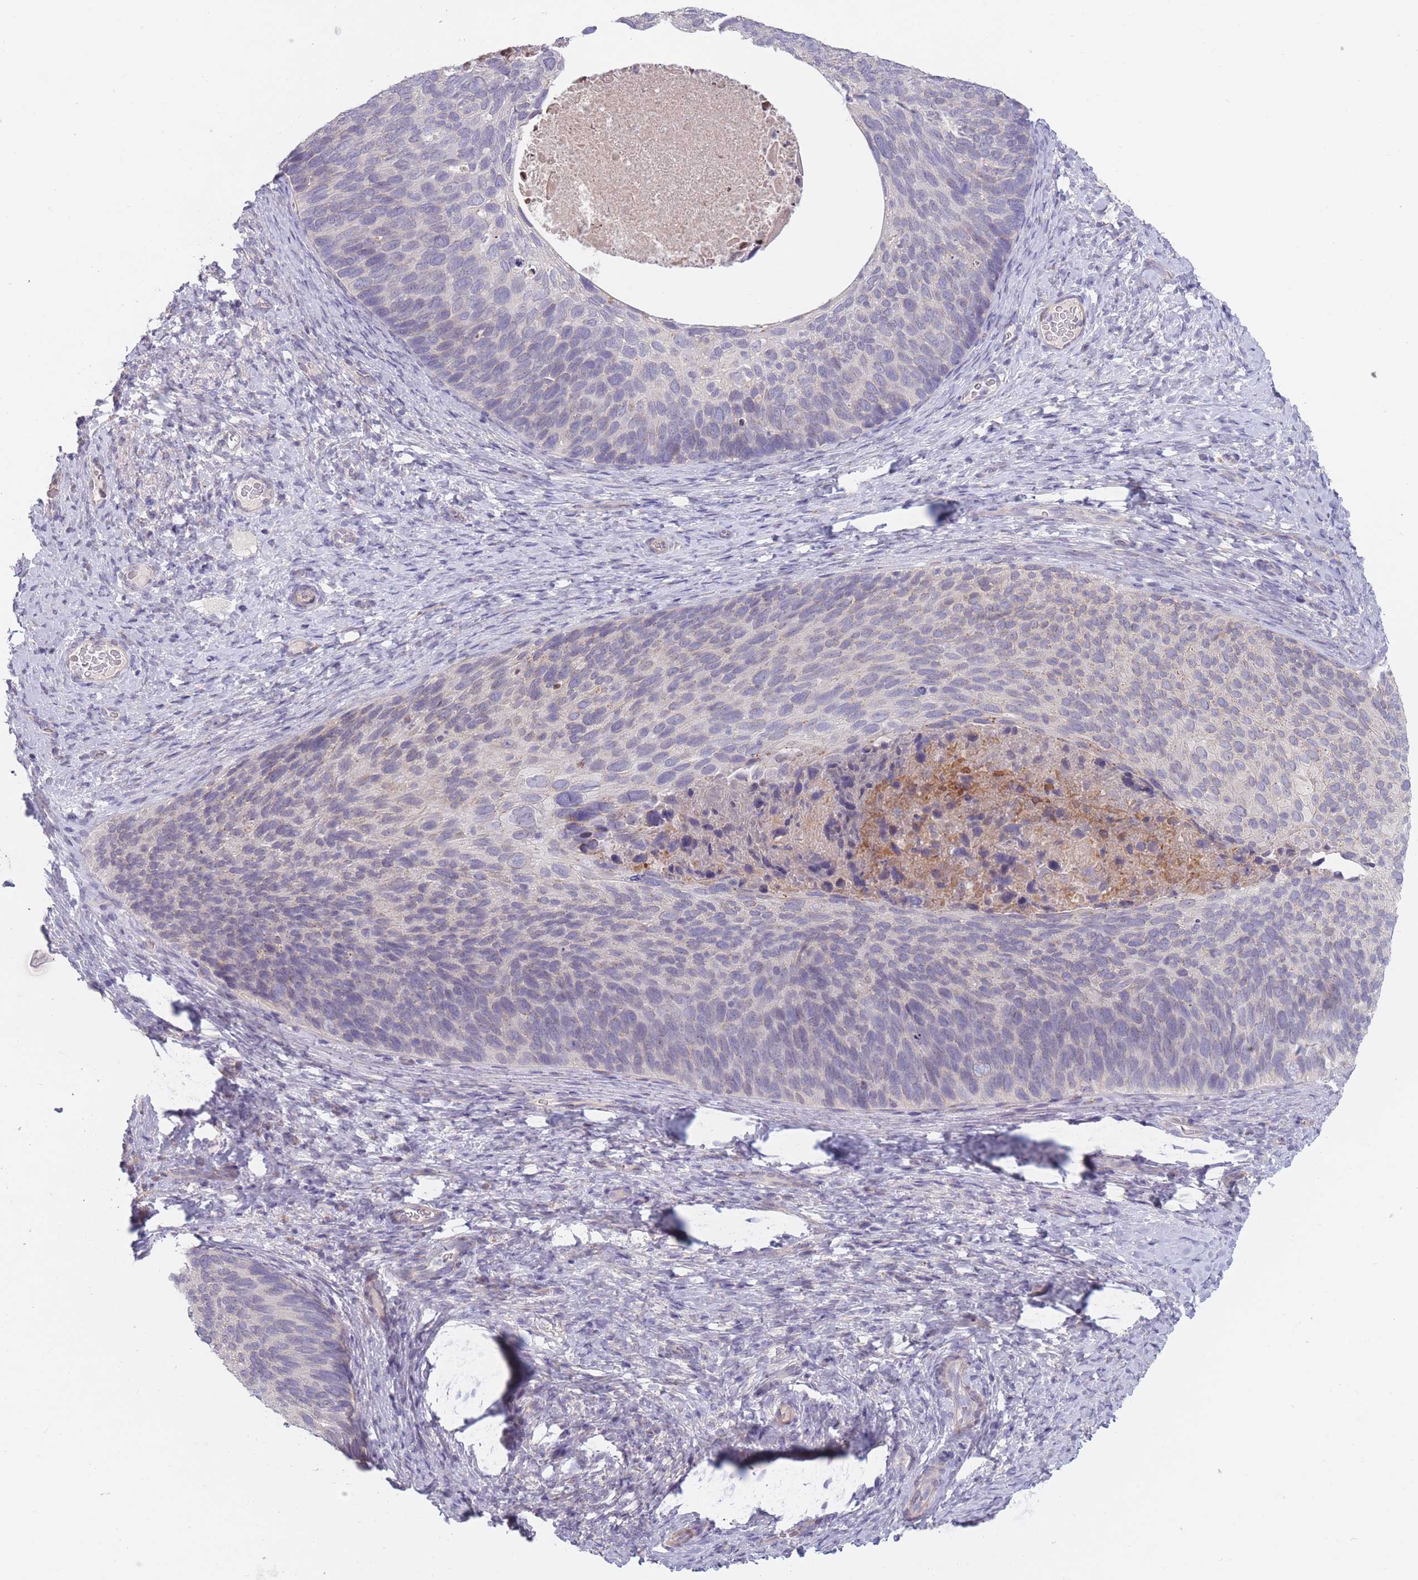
{"staining": {"intensity": "negative", "quantity": "none", "location": "none"}, "tissue": "cervical cancer", "cell_type": "Tumor cells", "image_type": "cancer", "snomed": [{"axis": "morphology", "description": "Squamous cell carcinoma, NOS"}, {"axis": "topography", "description": "Cervix"}], "caption": "DAB (3,3'-diaminobenzidine) immunohistochemical staining of cervical squamous cell carcinoma reveals no significant expression in tumor cells.", "gene": "CCNQ", "patient": {"sex": "female", "age": 80}}